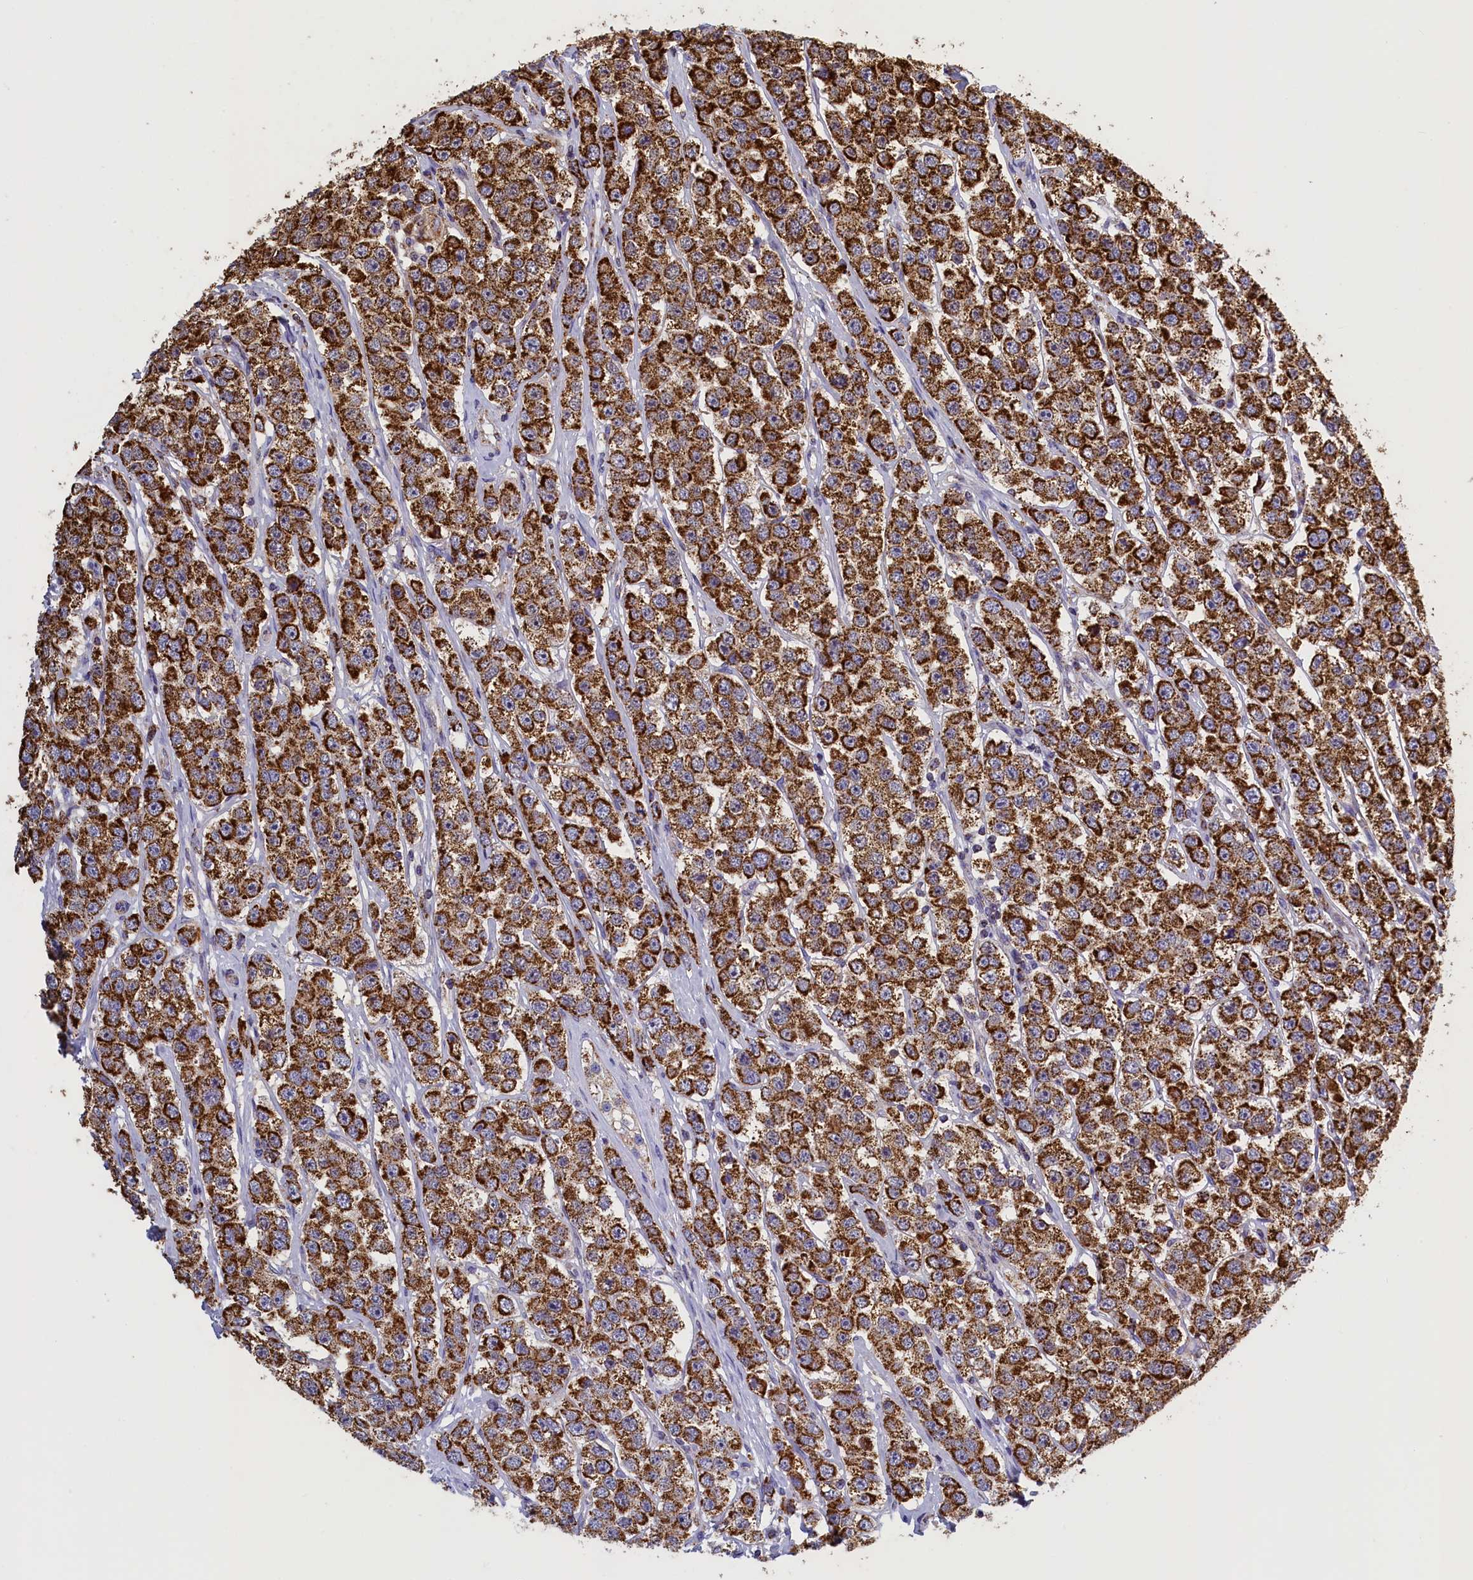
{"staining": {"intensity": "strong", "quantity": ">75%", "location": "cytoplasmic/membranous"}, "tissue": "testis cancer", "cell_type": "Tumor cells", "image_type": "cancer", "snomed": [{"axis": "morphology", "description": "Seminoma, NOS"}, {"axis": "topography", "description": "Testis"}], "caption": "Tumor cells reveal high levels of strong cytoplasmic/membranous expression in about >75% of cells in human seminoma (testis).", "gene": "IFT122", "patient": {"sex": "male", "age": 28}}